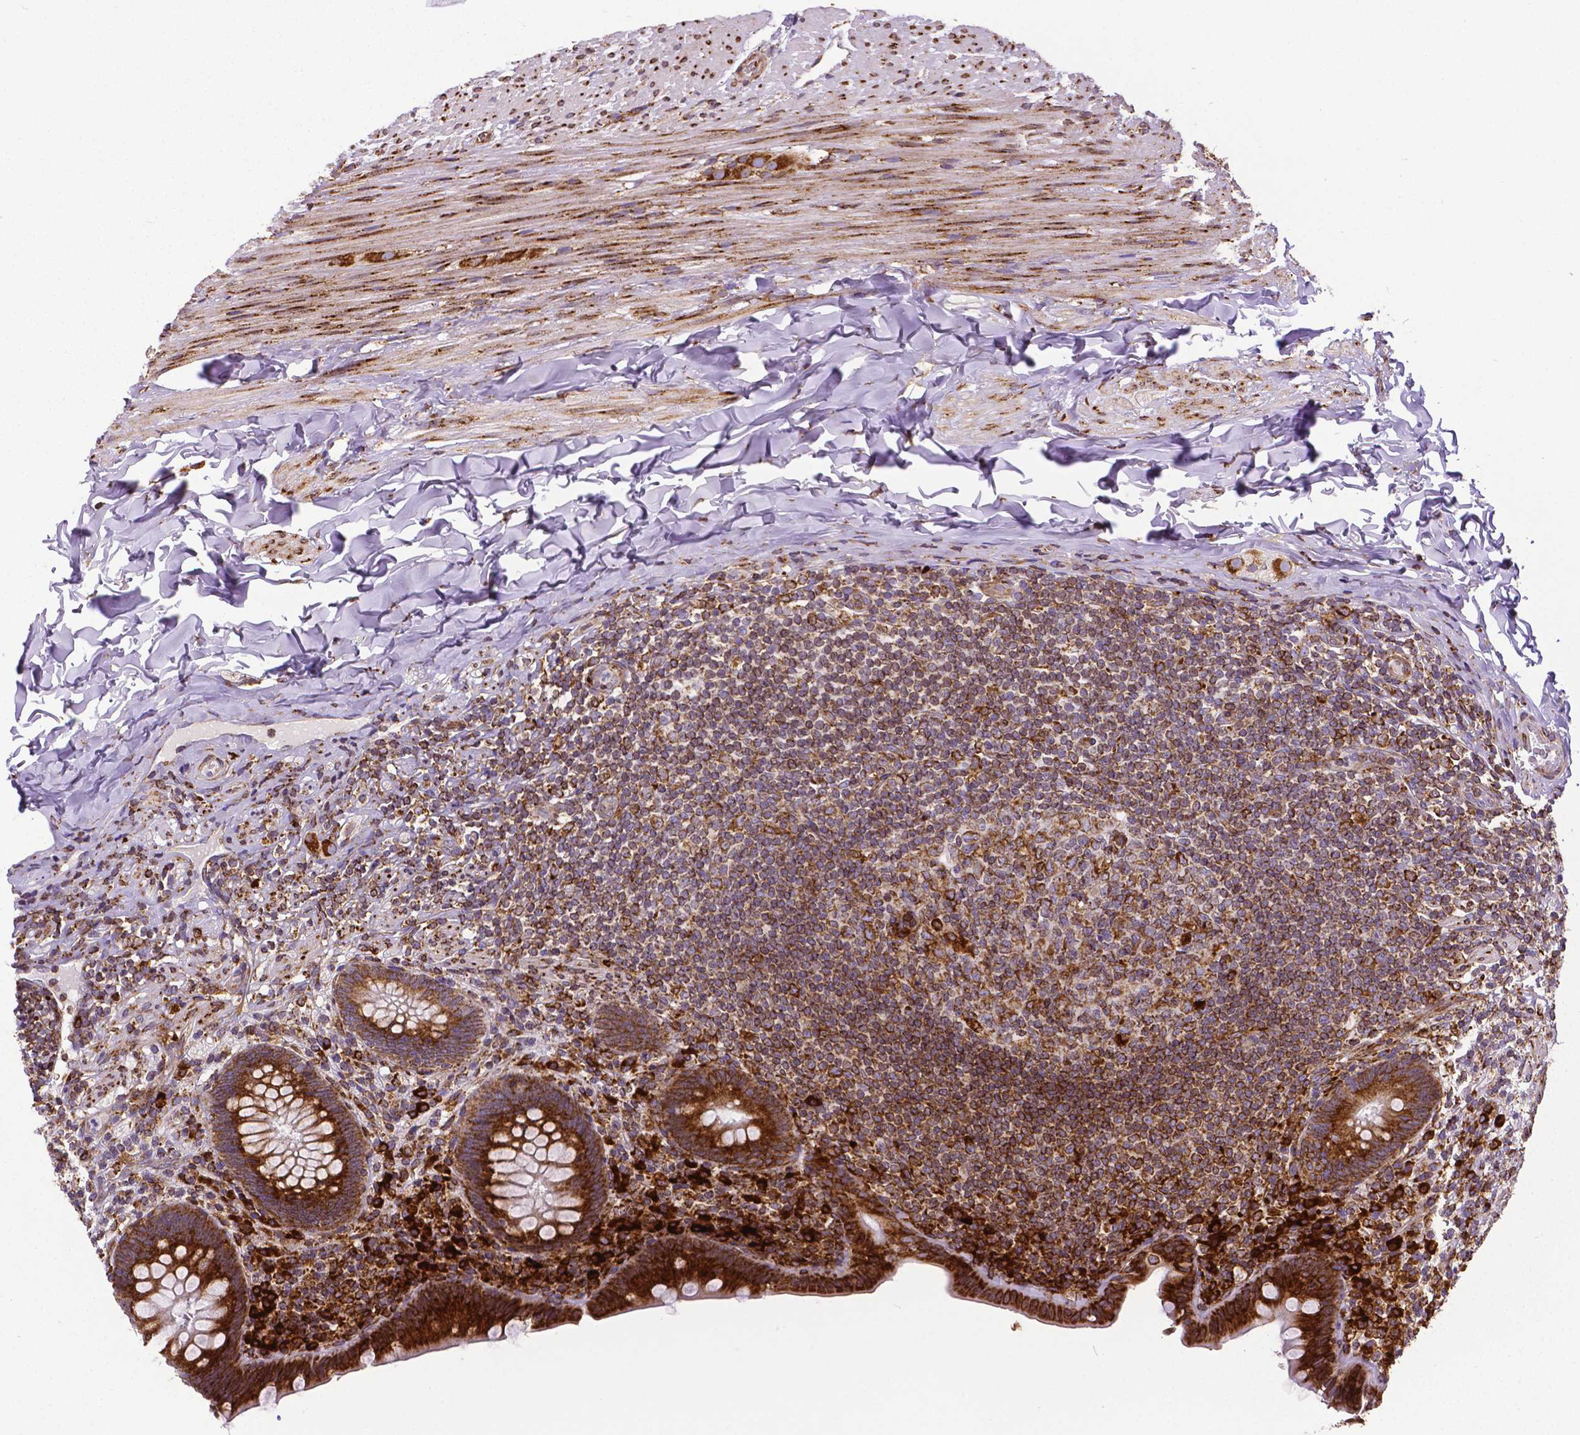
{"staining": {"intensity": "strong", "quantity": ">75%", "location": "cytoplasmic/membranous"}, "tissue": "appendix", "cell_type": "Glandular cells", "image_type": "normal", "snomed": [{"axis": "morphology", "description": "Normal tissue, NOS"}, {"axis": "topography", "description": "Appendix"}], "caption": "This image demonstrates unremarkable appendix stained with IHC to label a protein in brown. The cytoplasmic/membranous of glandular cells show strong positivity for the protein. Nuclei are counter-stained blue.", "gene": "MTDH", "patient": {"sex": "male", "age": 47}}